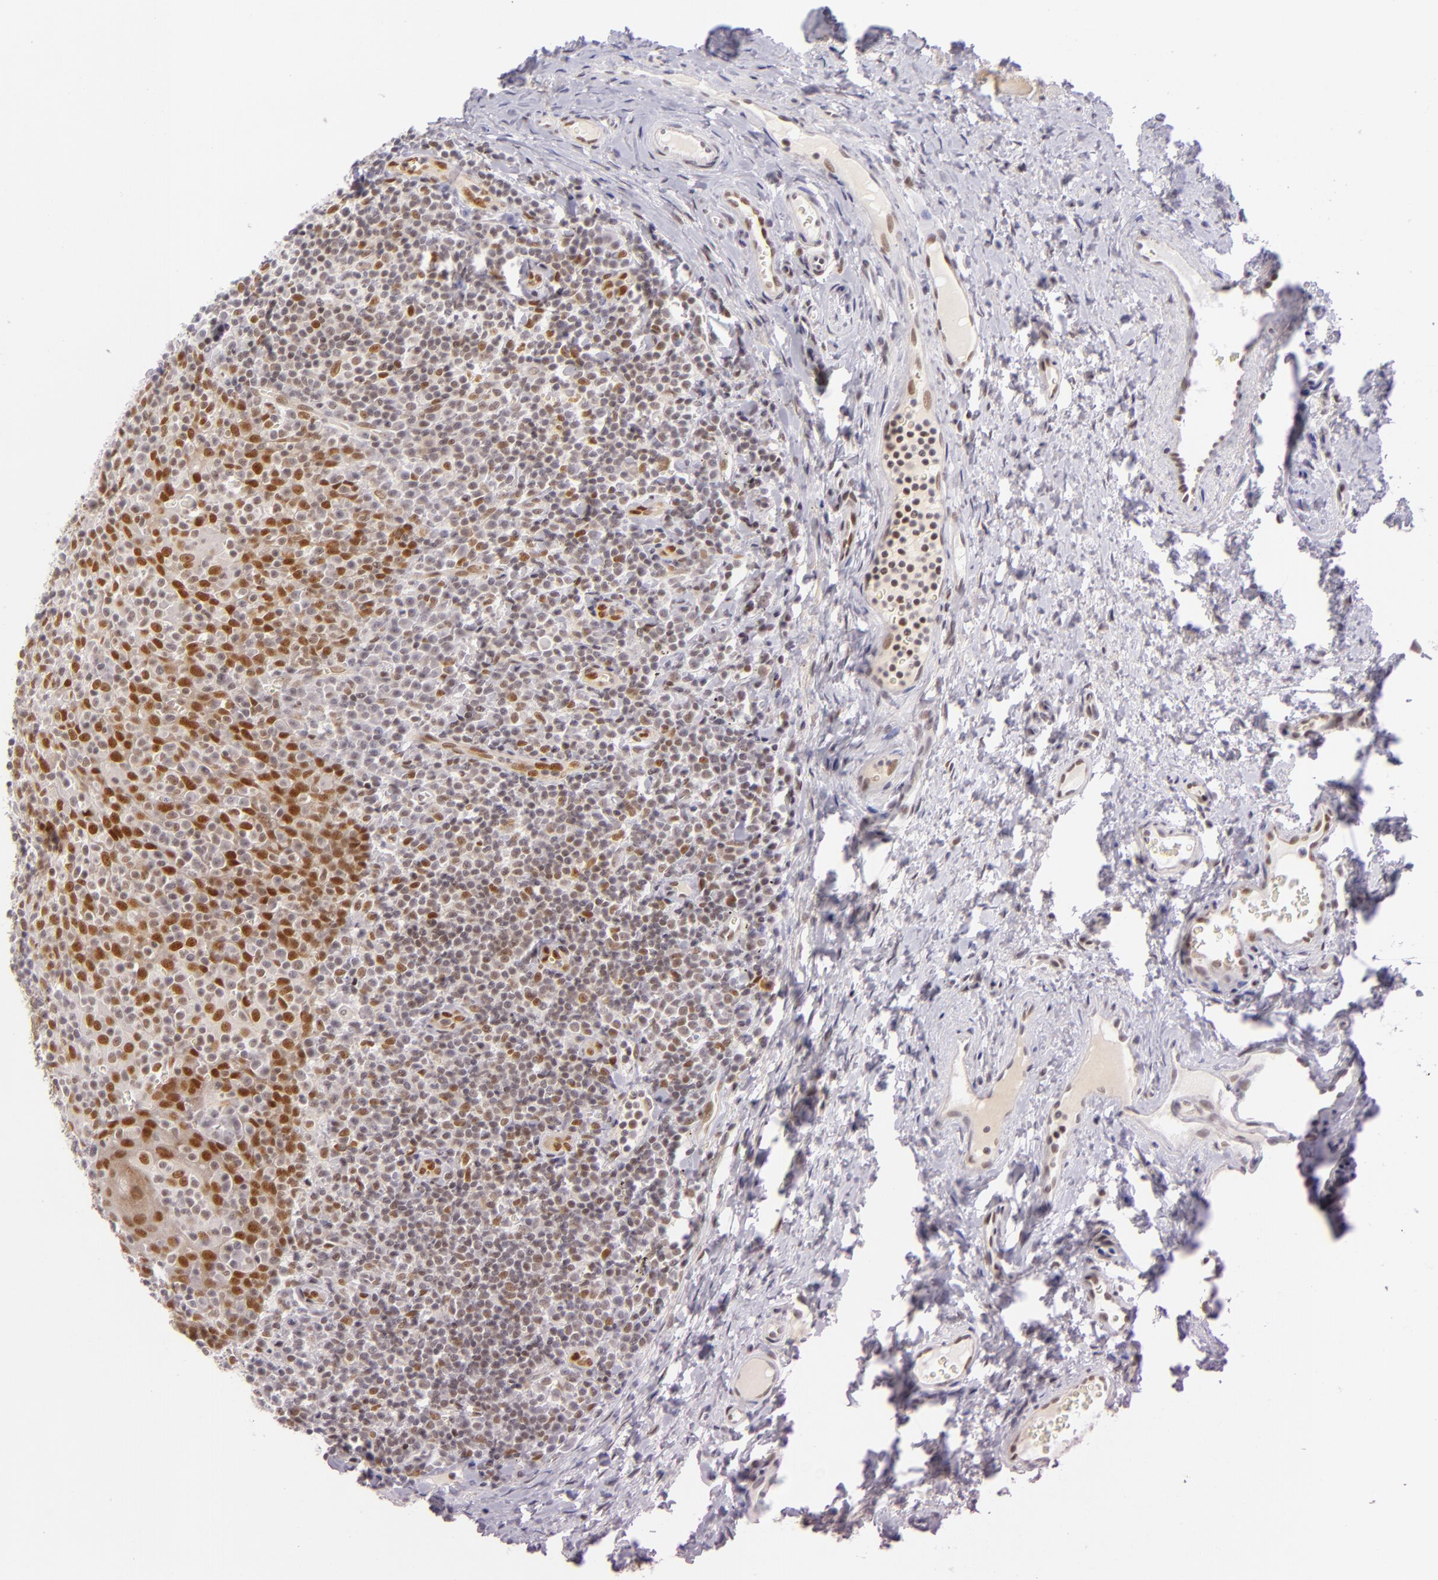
{"staining": {"intensity": "moderate", "quantity": "25%-75%", "location": "nuclear"}, "tissue": "oral mucosa", "cell_type": "Squamous epithelial cells", "image_type": "normal", "snomed": [{"axis": "morphology", "description": "Normal tissue, NOS"}, {"axis": "topography", "description": "Oral tissue"}], "caption": "Immunohistochemical staining of benign human oral mucosa exhibits 25%-75% levels of moderate nuclear protein positivity in approximately 25%-75% of squamous epithelial cells.", "gene": "BCL3", "patient": {"sex": "male", "age": 20}}